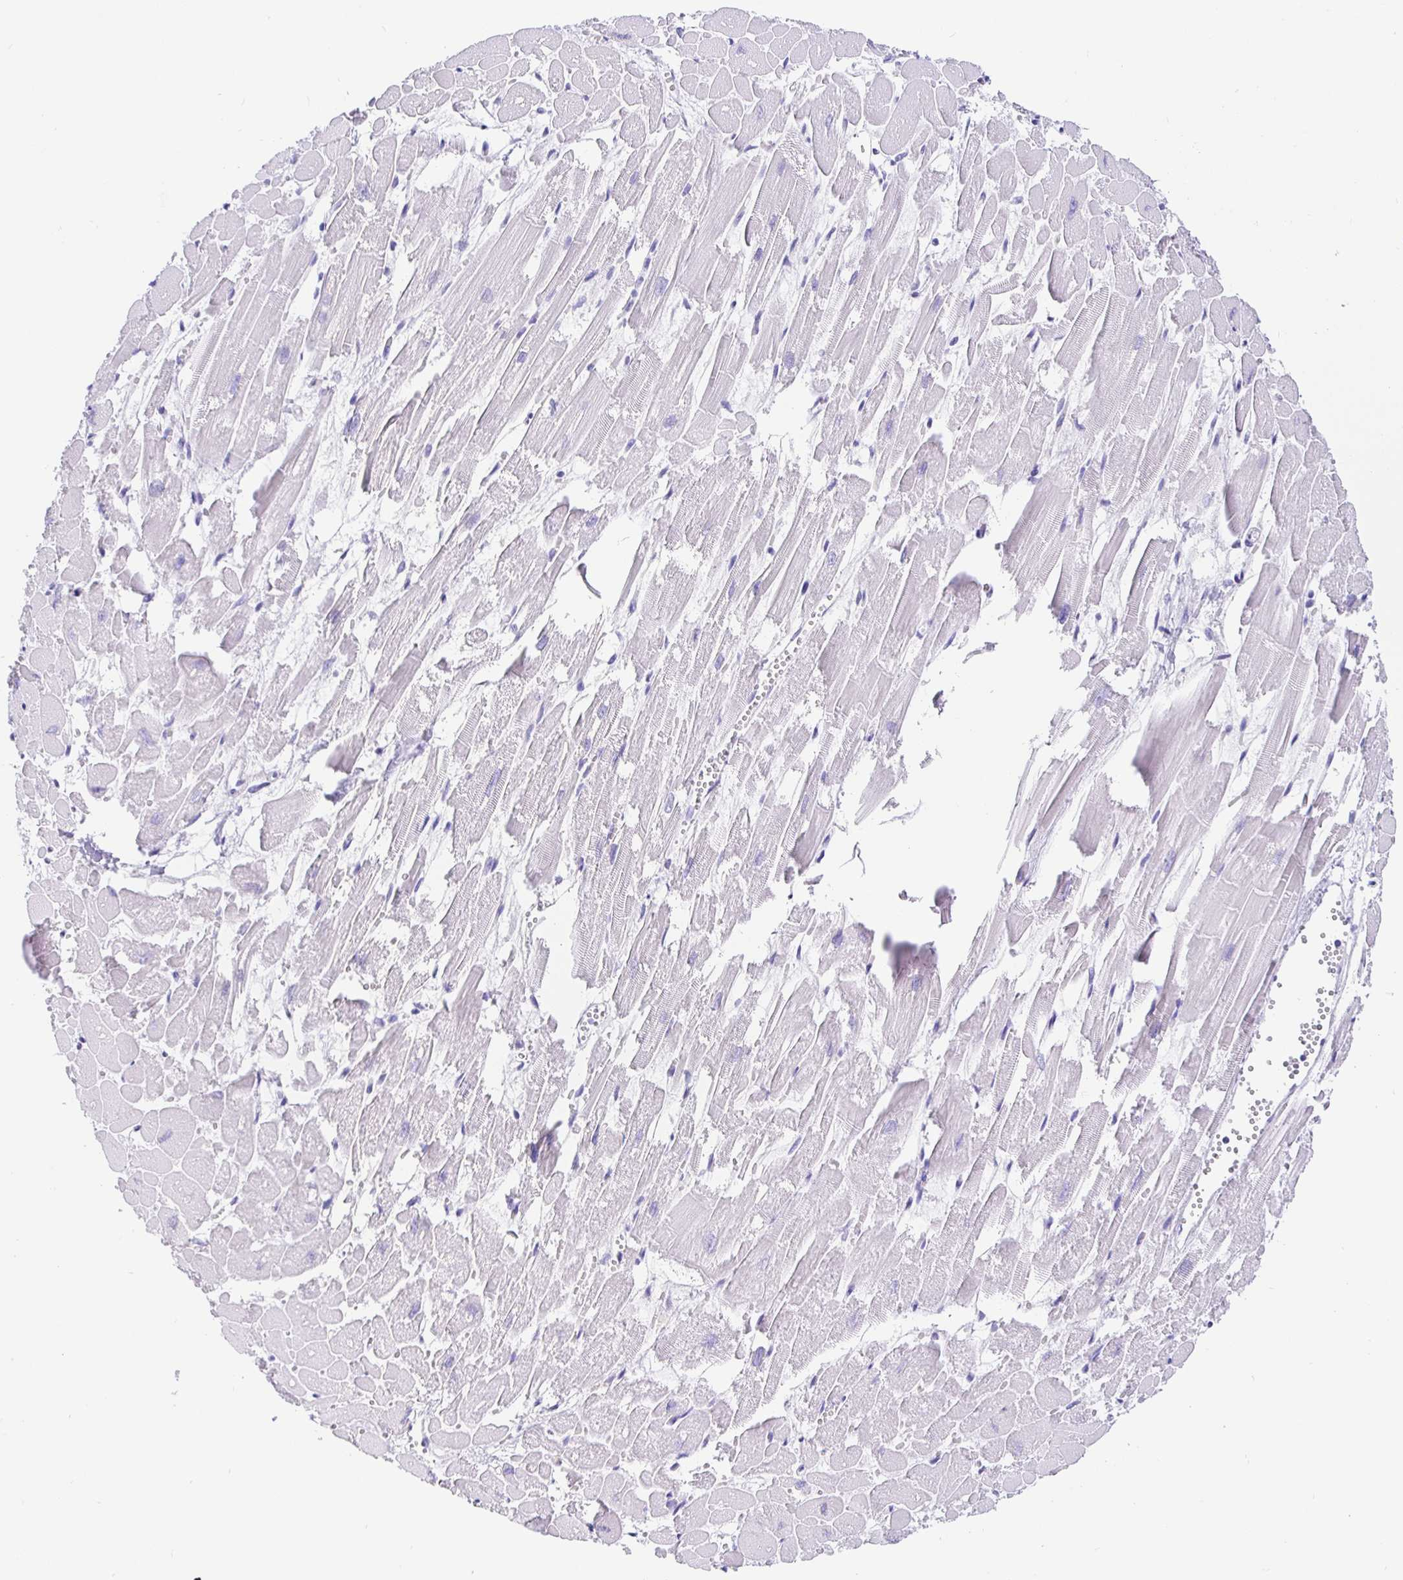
{"staining": {"intensity": "negative", "quantity": "none", "location": "none"}, "tissue": "heart muscle", "cell_type": "Cardiomyocytes", "image_type": "normal", "snomed": [{"axis": "morphology", "description": "Normal tissue, NOS"}, {"axis": "topography", "description": "Heart"}], "caption": "IHC histopathology image of benign heart muscle: human heart muscle stained with DAB demonstrates no significant protein expression in cardiomyocytes.", "gene": "PRAMEF18", "patient": {"sex": "female", "age": 52}}